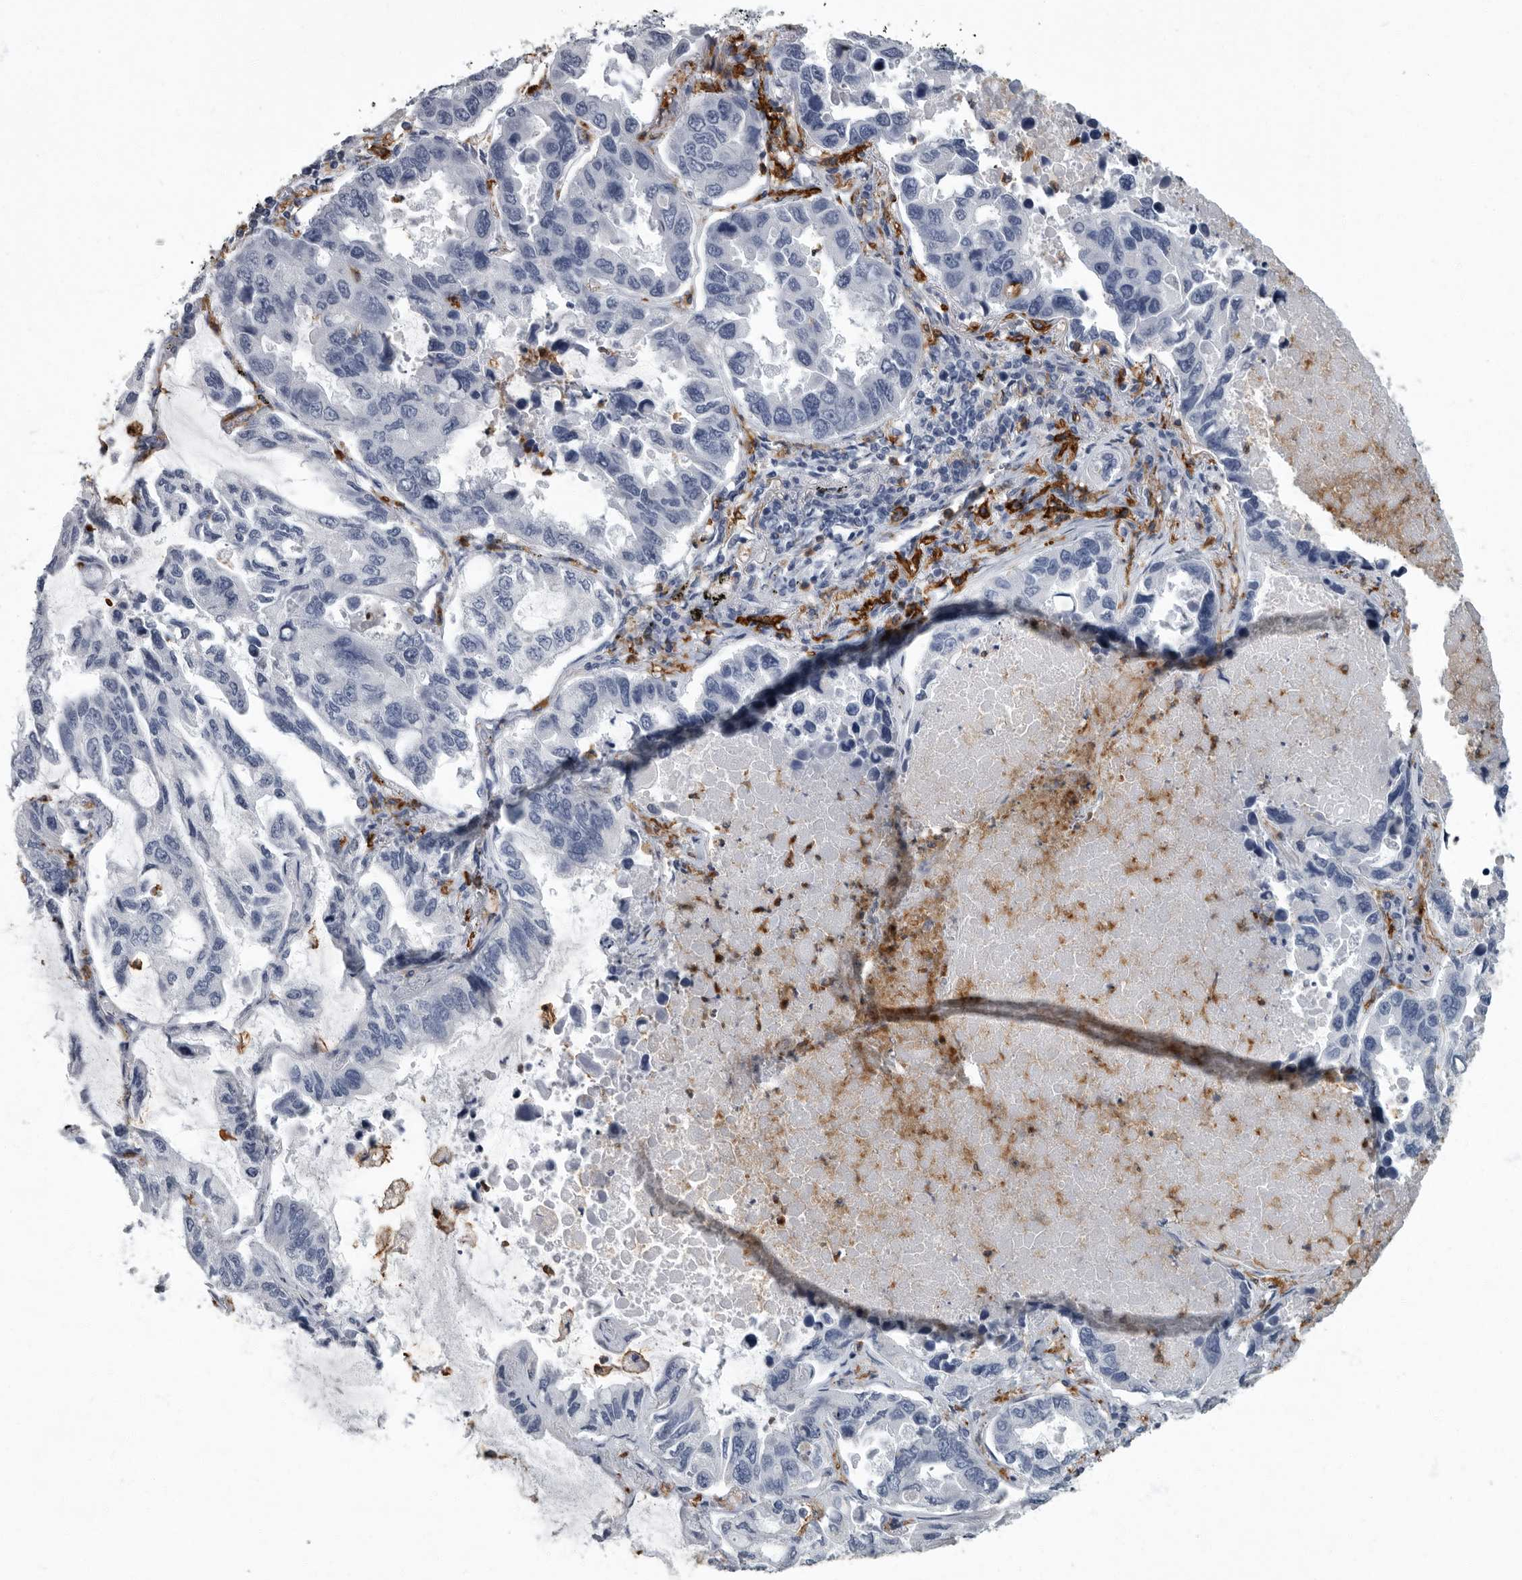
{"staining": {"intensity": "negative", "quantity": "none", "location": "none"}, "tissue": "lung cancer", "cell_type": "Tumor cells", "image_type": "cancer", "snomed": [{"axis": "morphology", "description": "Adenocarcinoma, NOS"}, {"axis": "topography", "description": "Lung"}], "caption": "This is a image of IHC staining of adenocarcinoma (lung), which shows no expression in tumor cells.", "gene": "FCER1G", "patient": {"sex": "male", "age": 64}}